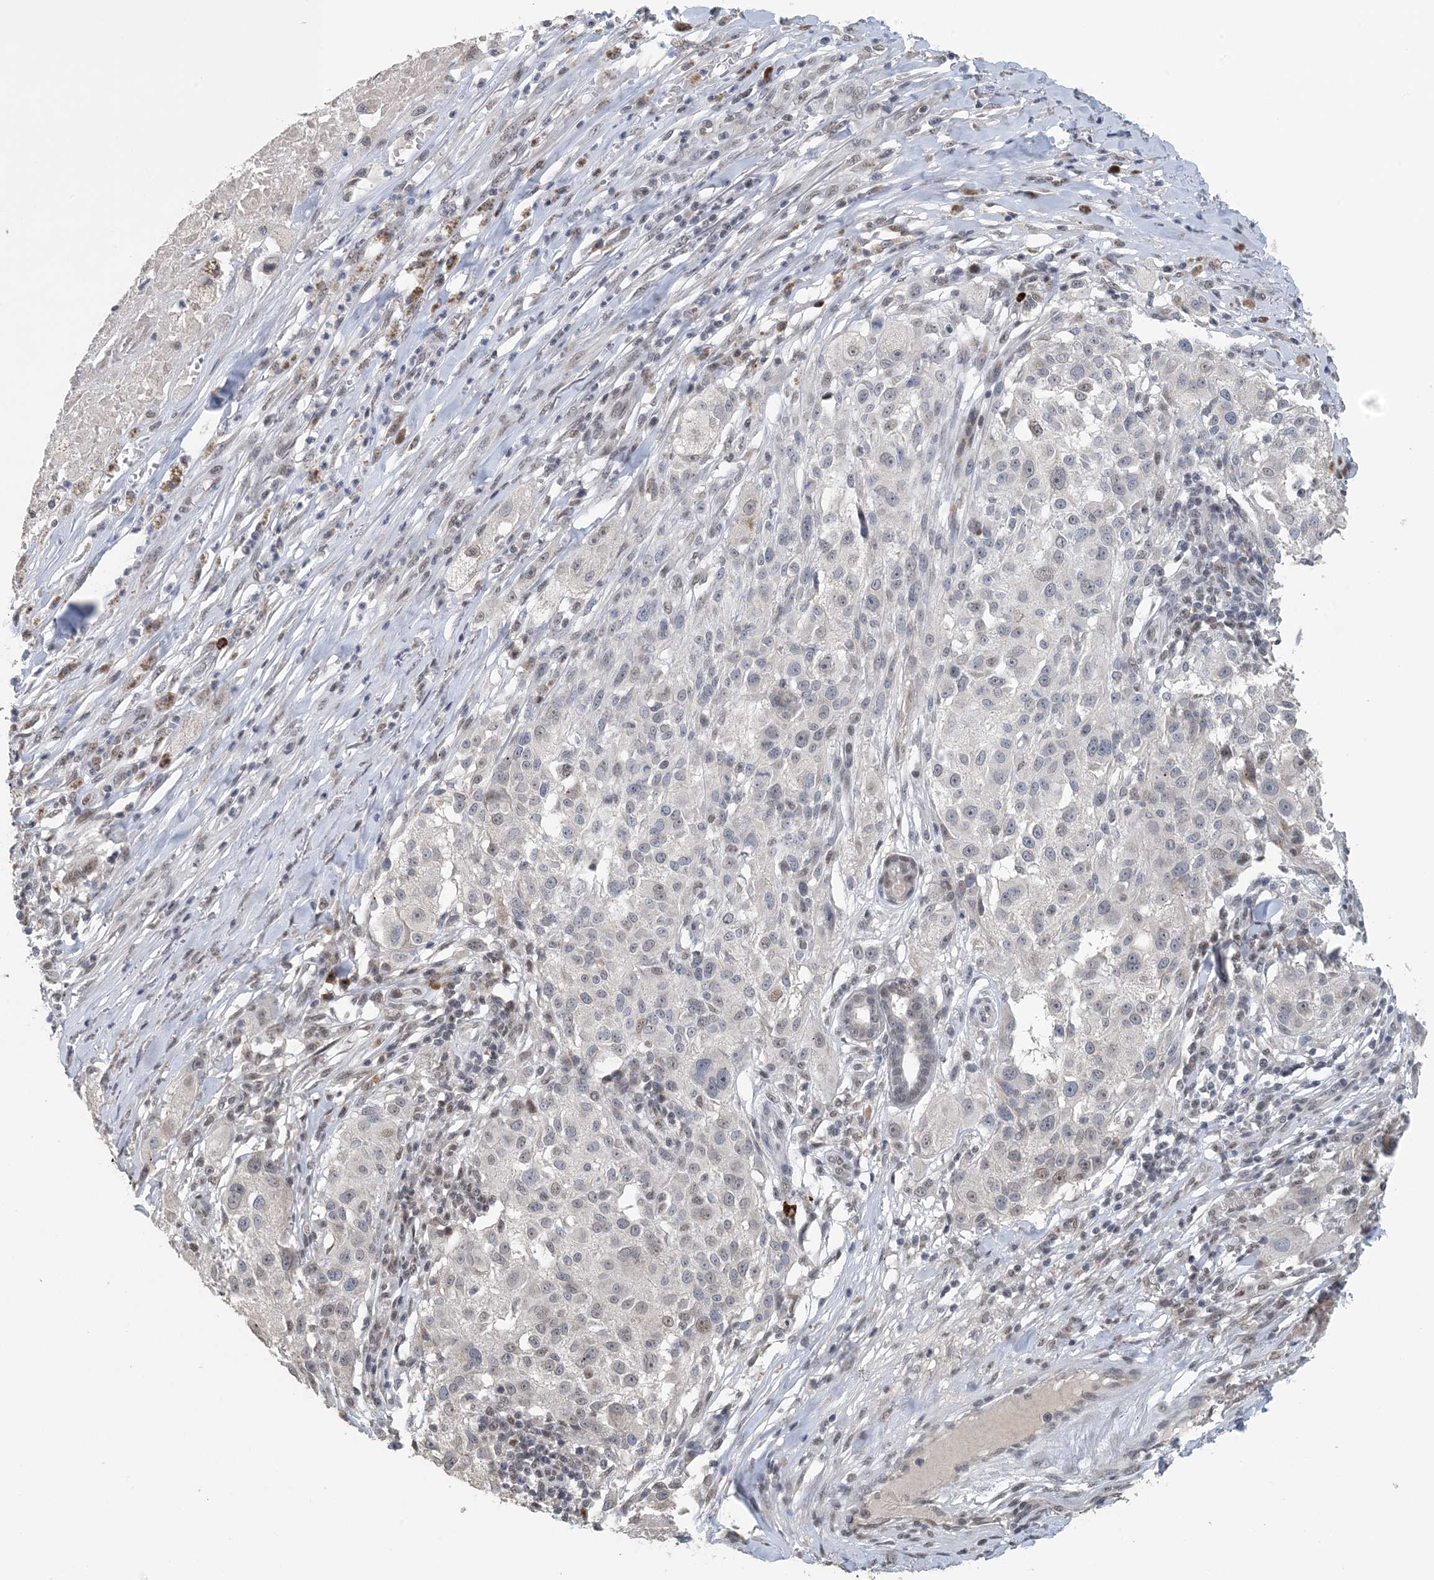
{"staining": {"intensity": "negative", "quantity": "none", "location": "none"}, "tissue": "melanoma", "cell_type": "Tumor cells", "image_type": "cancer", "snomed": [{"axis": "morphology", "description": "Necrosis, NOS"}, {"axis": "morphology", "description": "Malignant melanoma, NOS"}, {"axis": "topography", "description": "Skin"}], "caption": "Immunohistochemistry (IHC) of human melanoma reveals no staining in tumor cells.", "gene": "MBD2", "patient": {"sex": "female", "age": 87}}